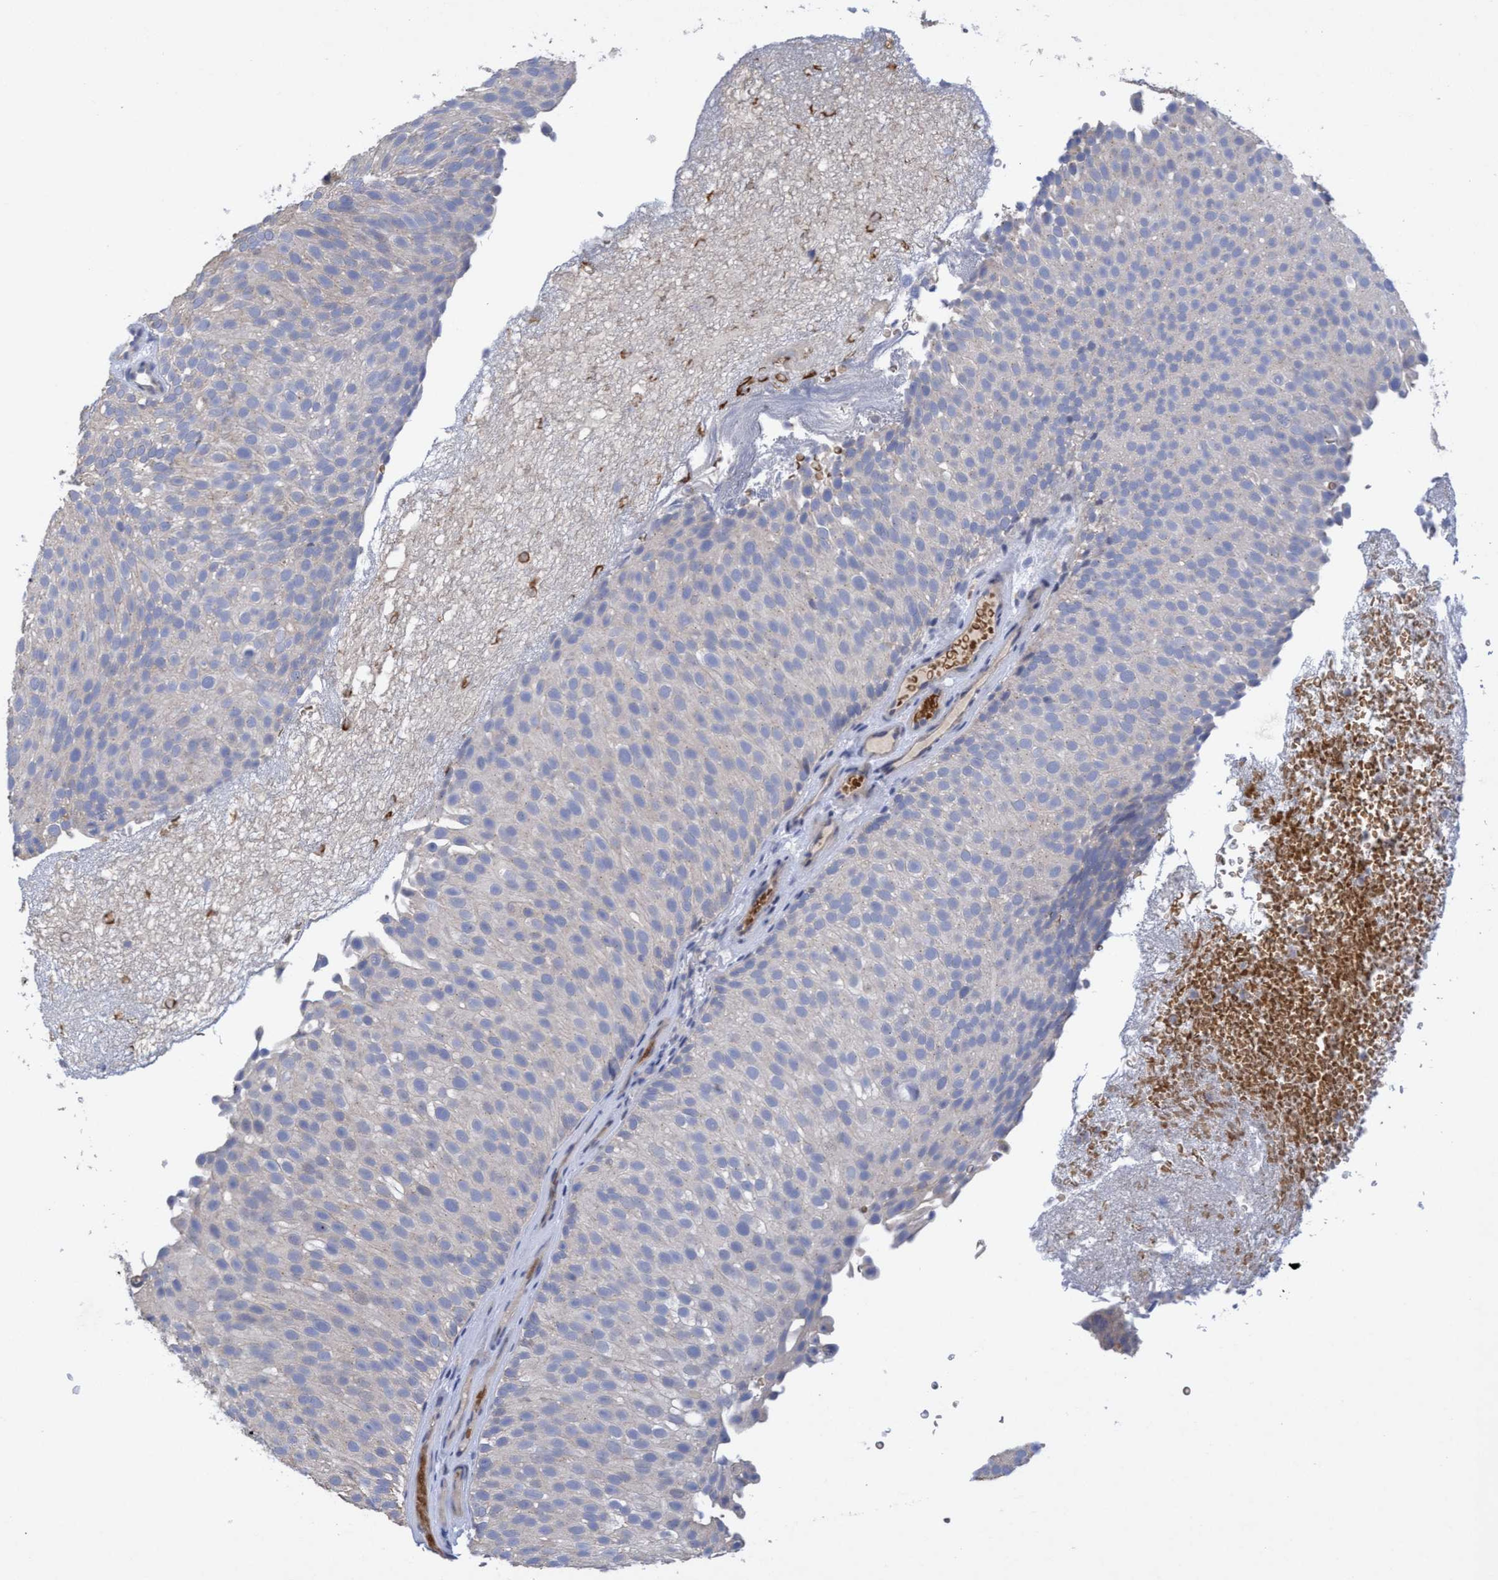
{"staining": {"intensity": "negative", "quantity": "none", "location": "none"}, "tissue": "urothelial cancer", "cell_type": "Tumor cells", "image_type": "cancer", "snomed": [{"axis": "morphology", "description": "Urothelial carcinoma, Low grade"}, {"axis": "topography", "description": "Urinary bladder"}], "caption": "This is an IHC histopathology image of urothelial cancer. There is no staining in tumor cells.", "gene": "SEMA4D", "patient": {"sex": "male", "age": 78}}